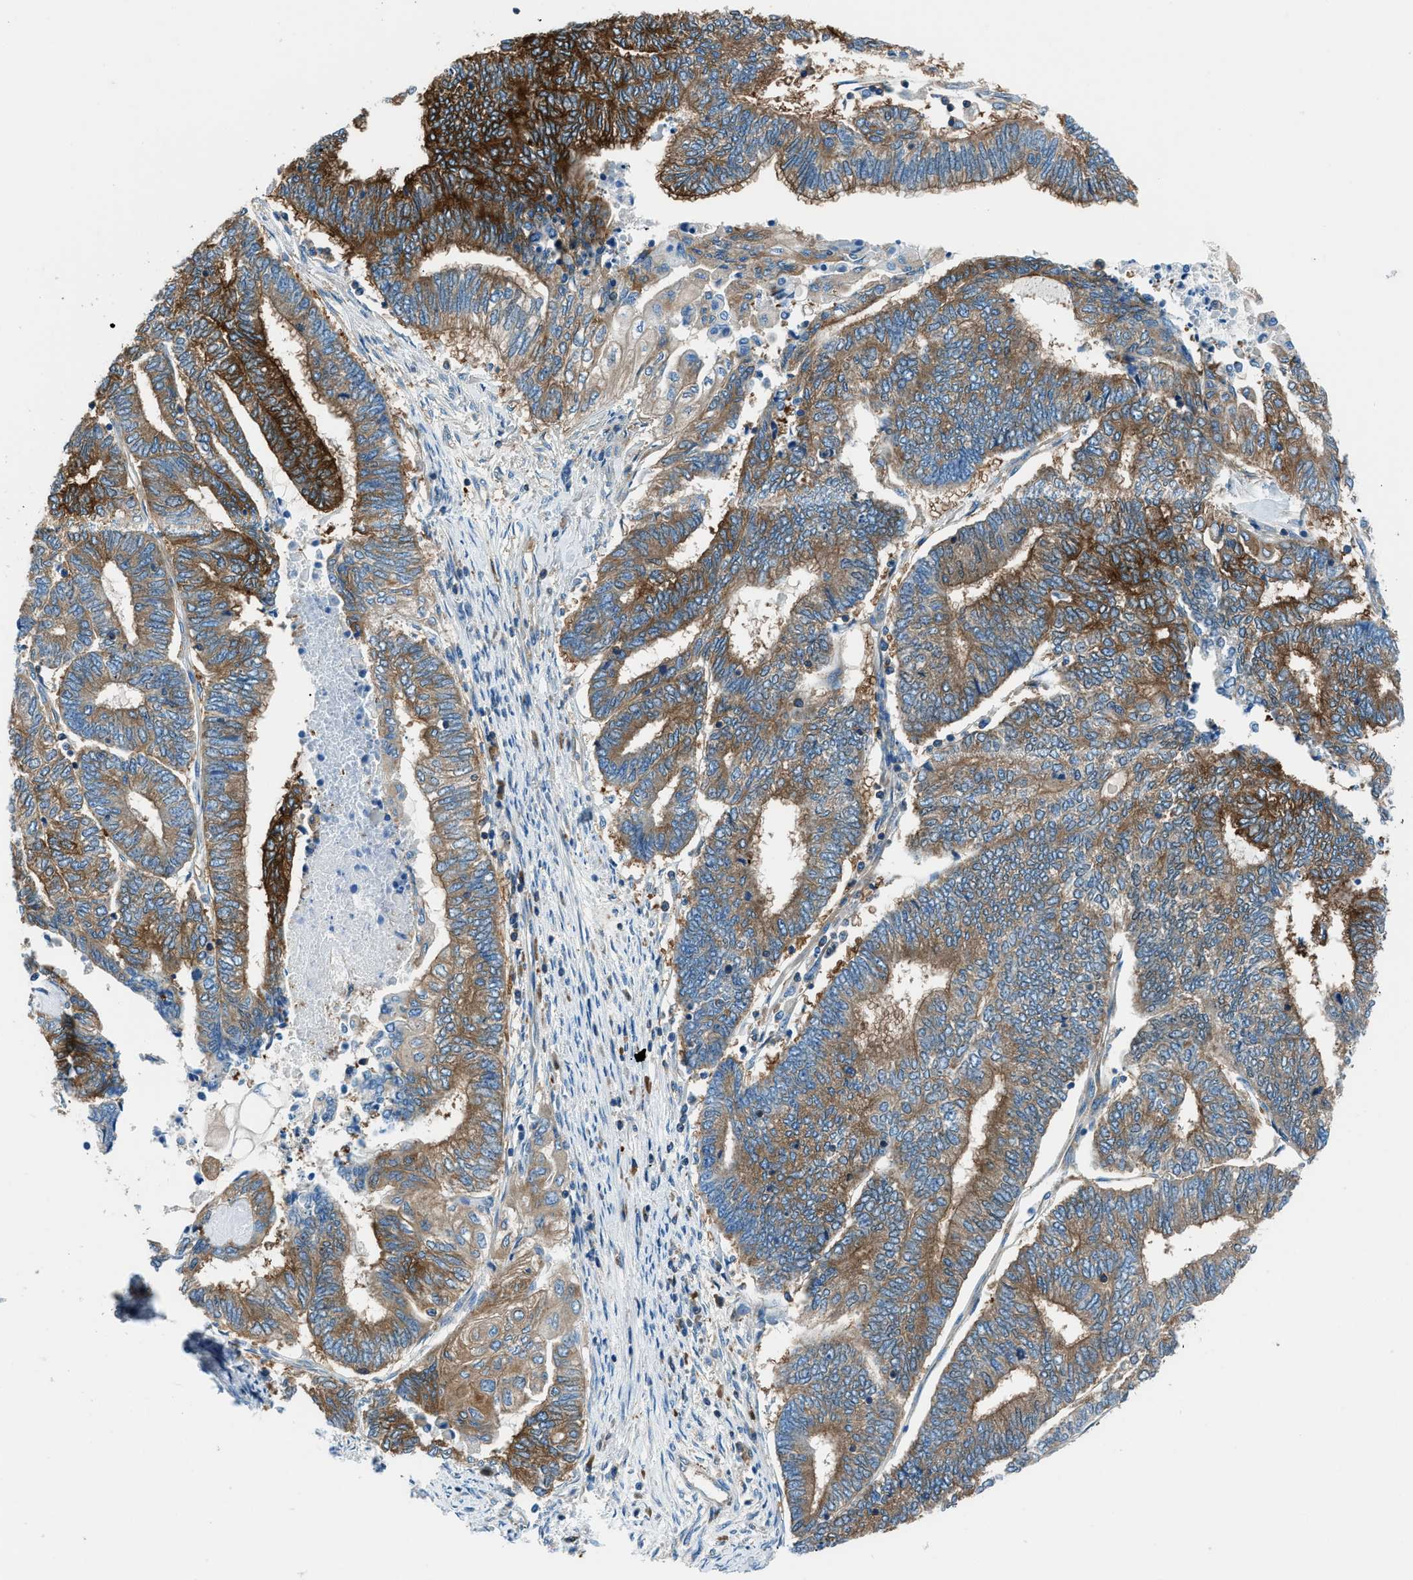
{"staining": {"intensity": "strong", "quantity": ">75%", "location": "cytoplasmic/membranous"}, "tissue": "endometrial cancer", "cell_type": "Tumor cells", "image_type": "cancer", "snomed": [{"axis": "morphology", "description": "Adenocarcinoma, NOS"}, {"axis": "topography", "description": "Uterus"}, {"axis": "topography", "description": "Endometrium"}], "caption": "Brown immunohistochemical staining in human endometrial adenocarcinoma shows strong cytoplasmic/membranous expression in approximately >75% of tumor cells.", "gene": "SARS1", "patient": {"sex": "female", "age": 70}}